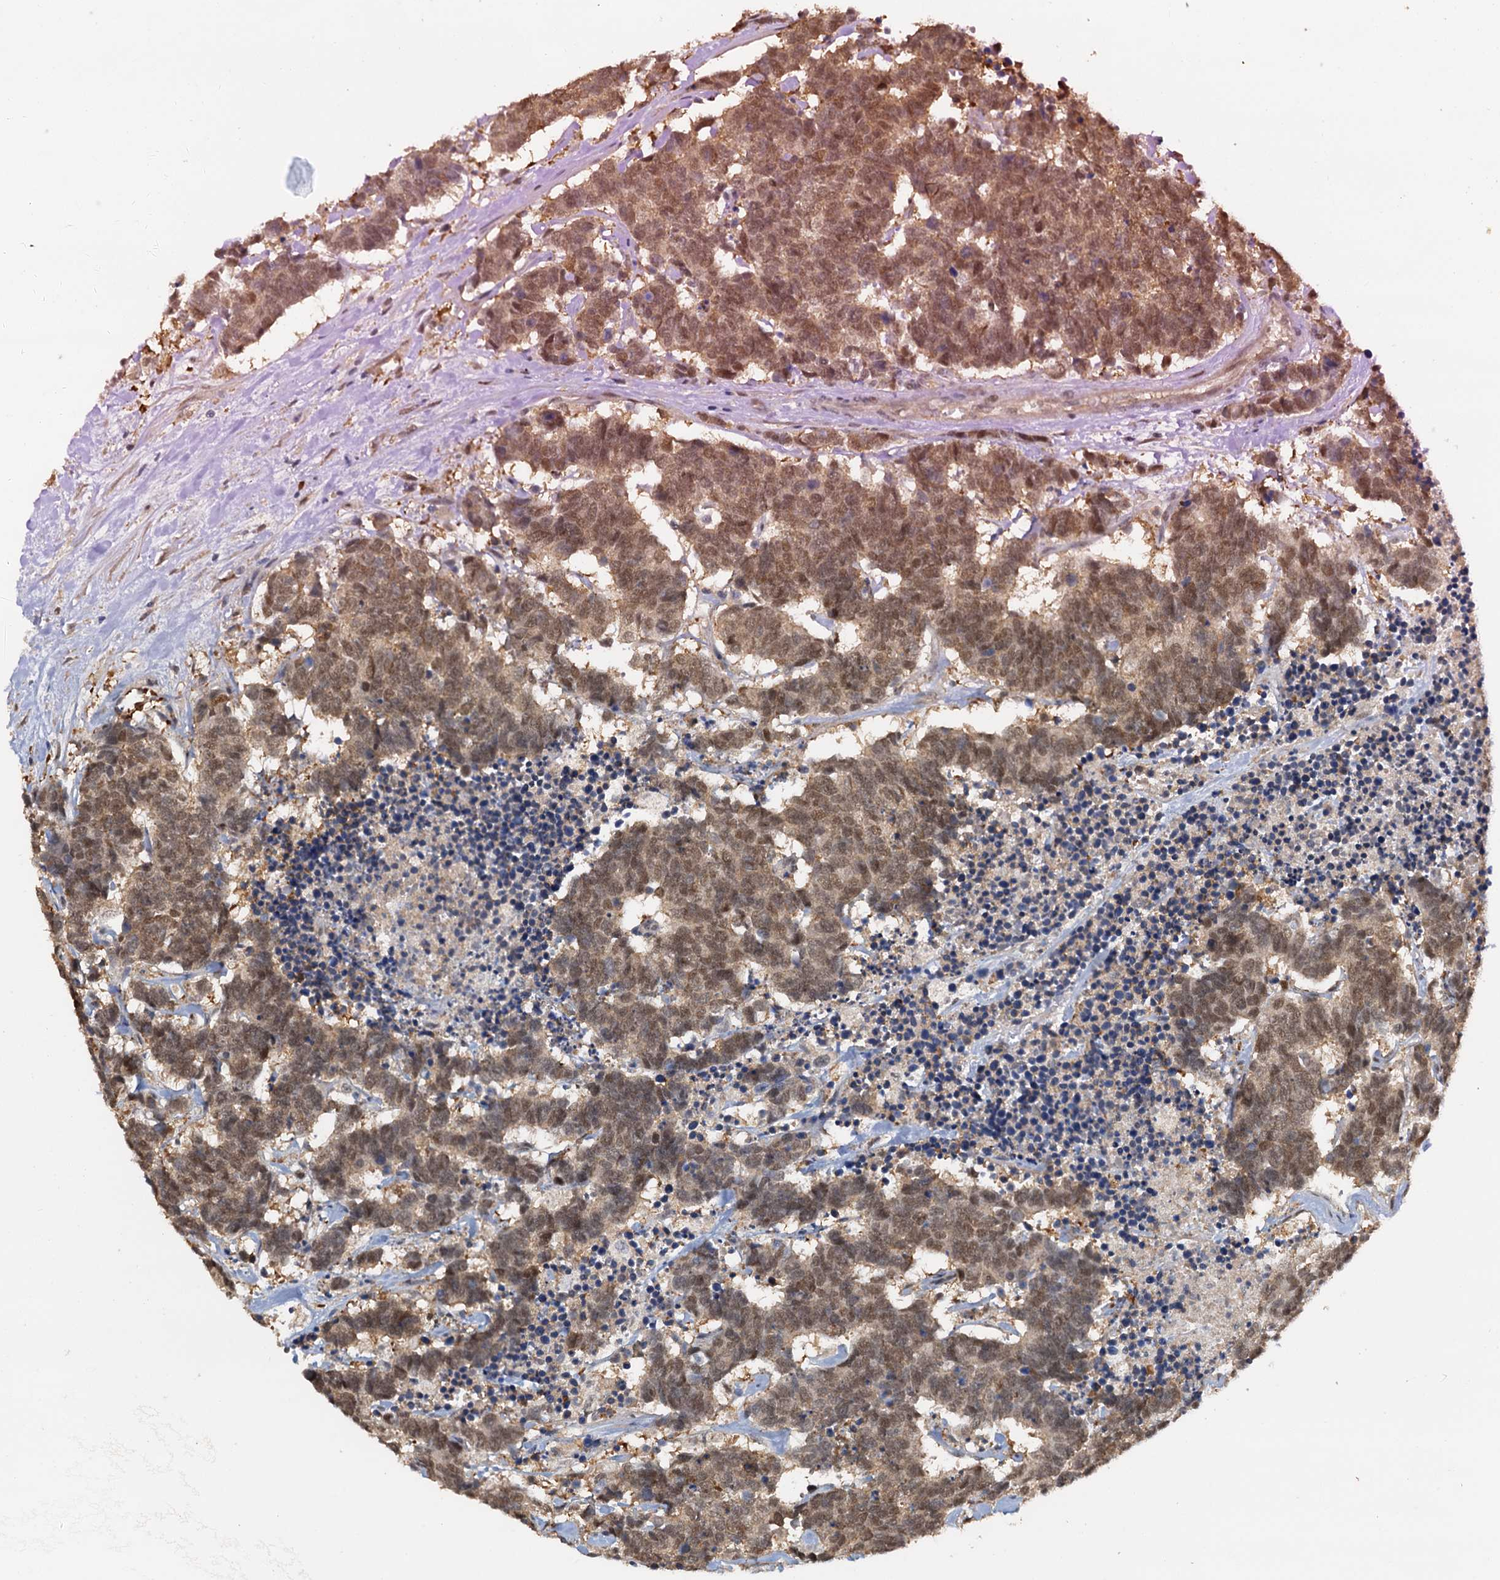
{"staining": {"intensity": "moderate", "quantity": ">75%", "location": "nuclear"}, "tissue": "carcinoid", "cell_type": "Tumor cells", "image_type": "cancer", "snomed": [{"axis": "morphology", "description": "Carcinoma, NOS"}, {"axis": "morphology", "description": "Carcinoid, malignant, NOS"}, {"axis": "topography", "description": "Urinary bladder"}], "caption": "Immunohistochemical staining of malignant carcinoid displays moderate nuclear protein staining in about >75% of tumor cells.", "gene": "SPINDOC", "patient": {"sex": "male", "age": 57}}